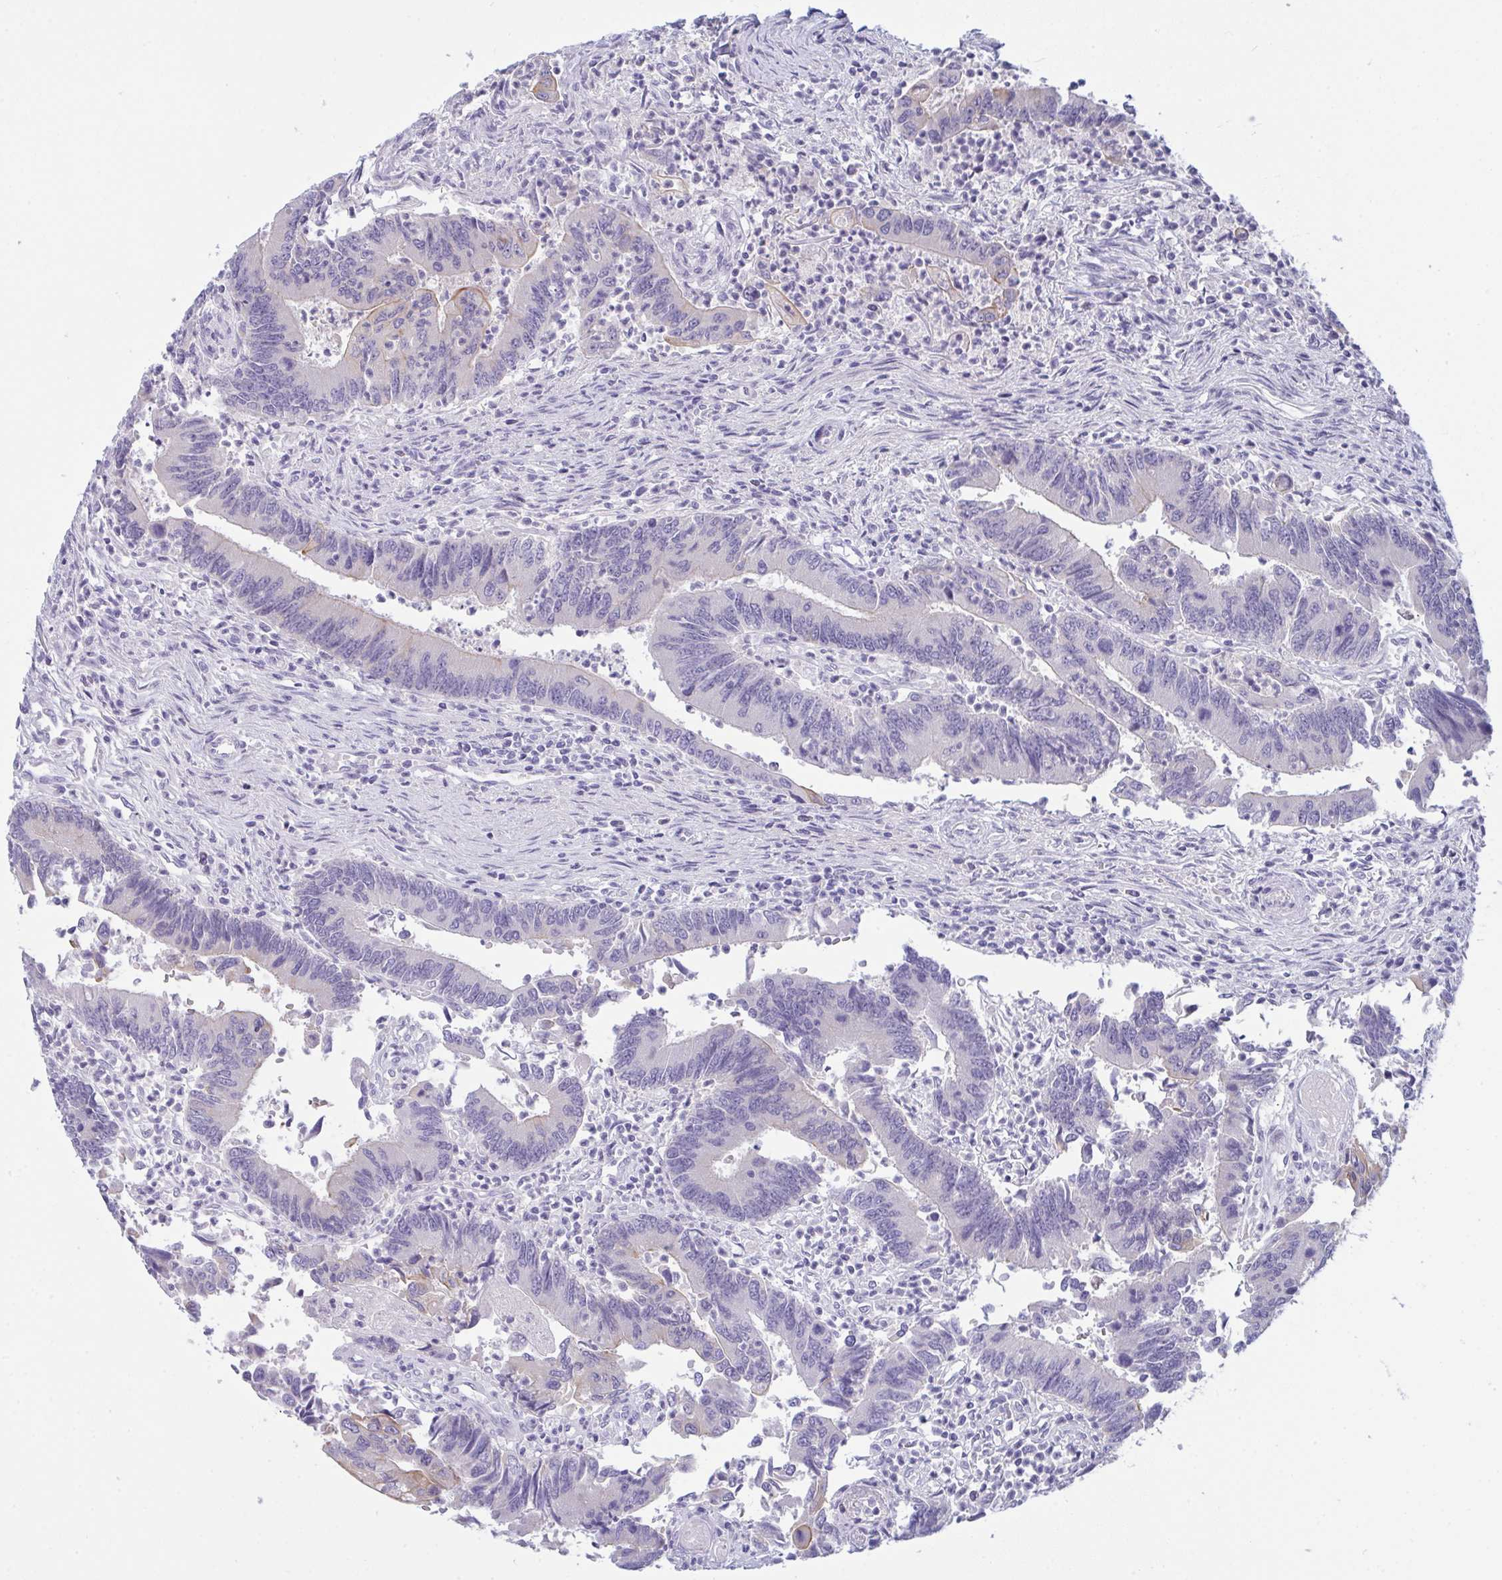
{"staining": {"intensity": "negative", "quantity": "none", "location": "none"}, "tissue": "colorectal cancer", "cell_type": "Tumor cells", "image_type": "cancer", "snomed": [{"axis": "morphology", "description": "Adenocarcinoma, NOS"}, {"axis": "topography", "description": "Colon"}], "caption": "Protein analysis of colorectal adenocarcinoma demonstrates no significant positivity in tumor cells.", "gene": "TENT5D", "patient": {"sex": "female", "age": 67}}